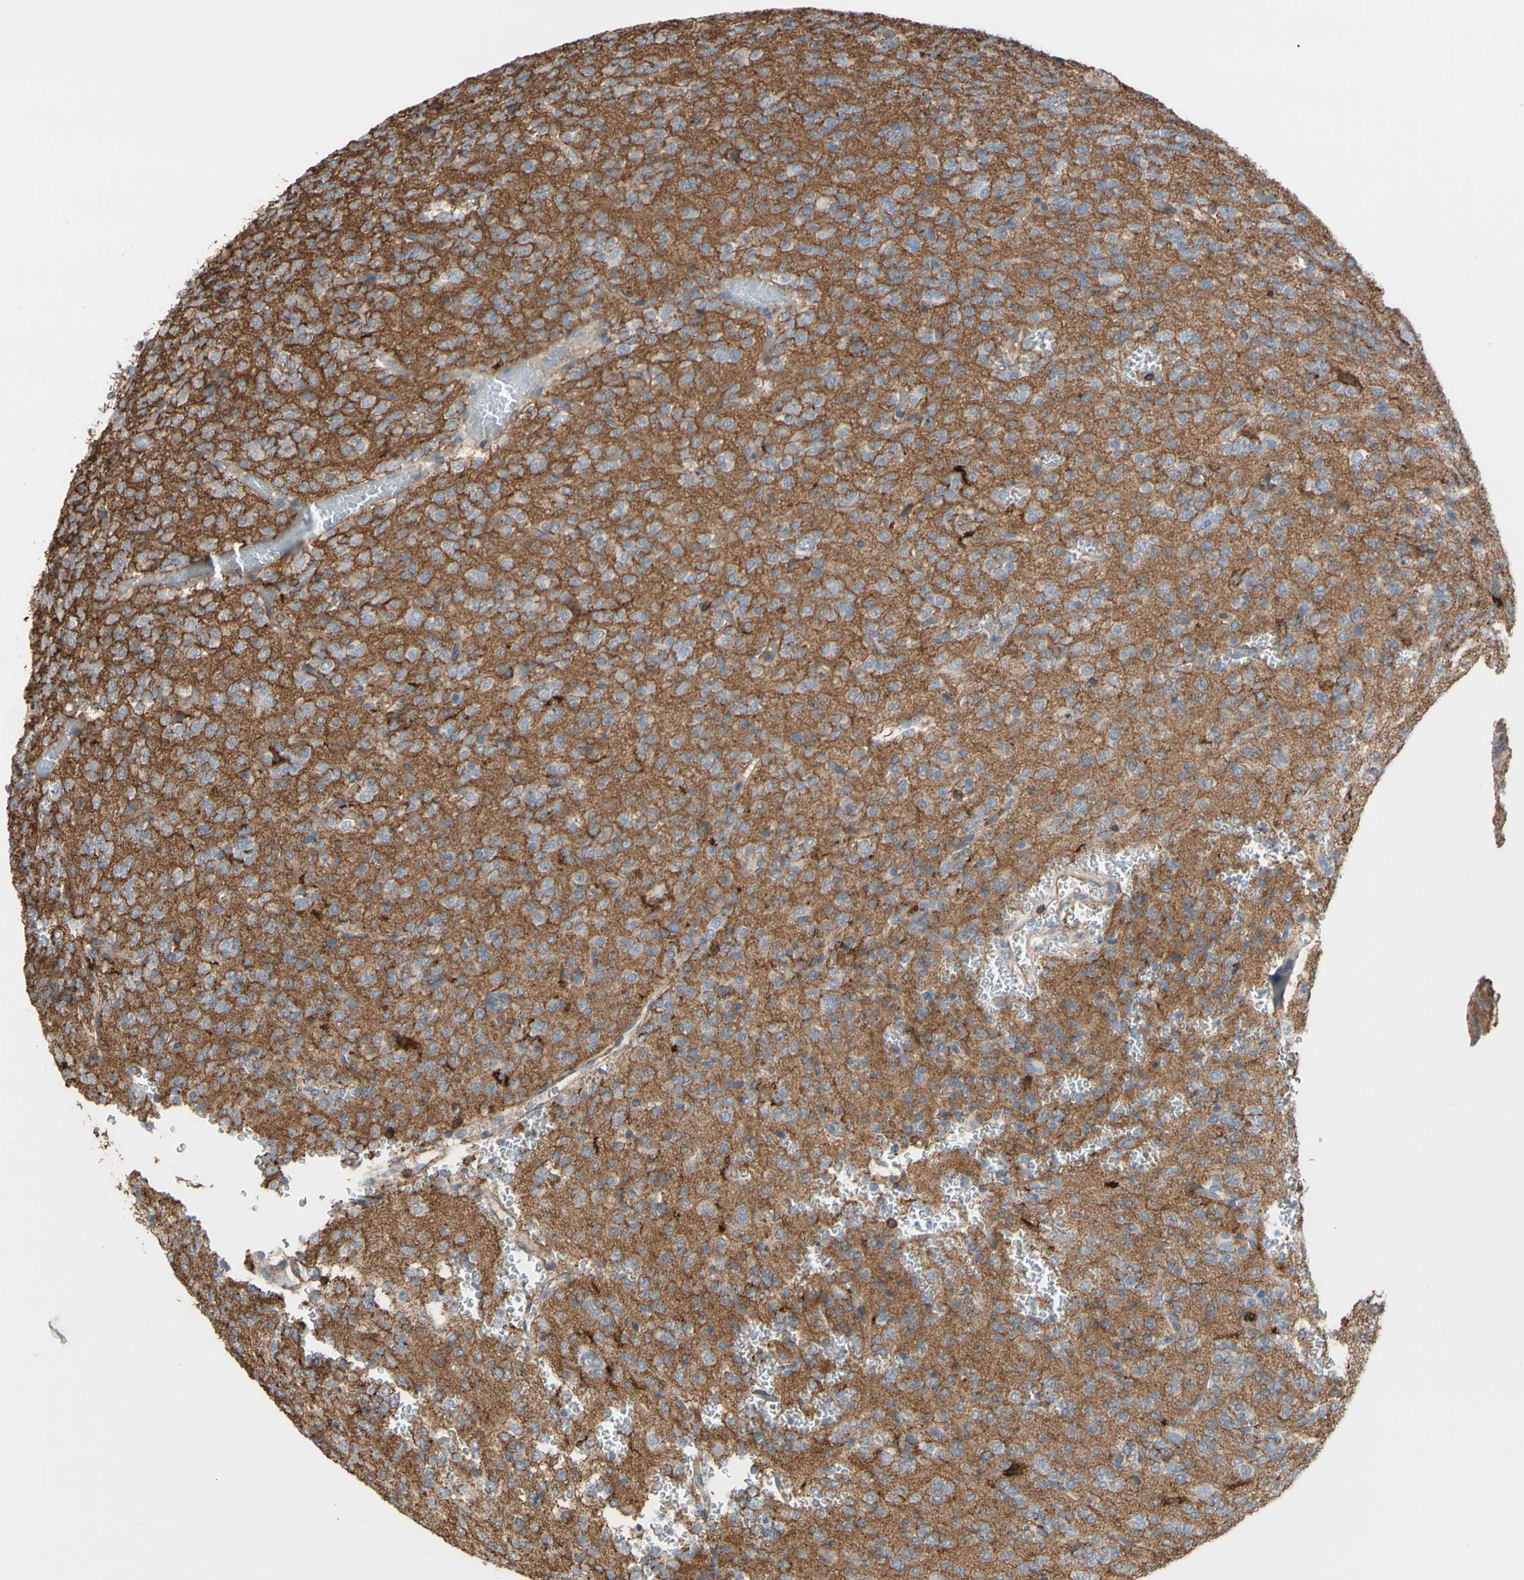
{"staining": {"intensity": "negative", "quantity": "none", "location": "none"}, "tissue": "glioma", "cell_type": "Tumor cells", "image_type": "cancer", "snomed": [{"axis": "morphology", "description": "Glioma, malignant, Low grade"}, {"axis": "topography", "description": "Brain"}], "caption": "Protein analysis of malignant glioma (low-grade) shows no significant positivity in tumor cells.", "gene": "ANXA6", "patient": {"sex": "male", "age": 38}}